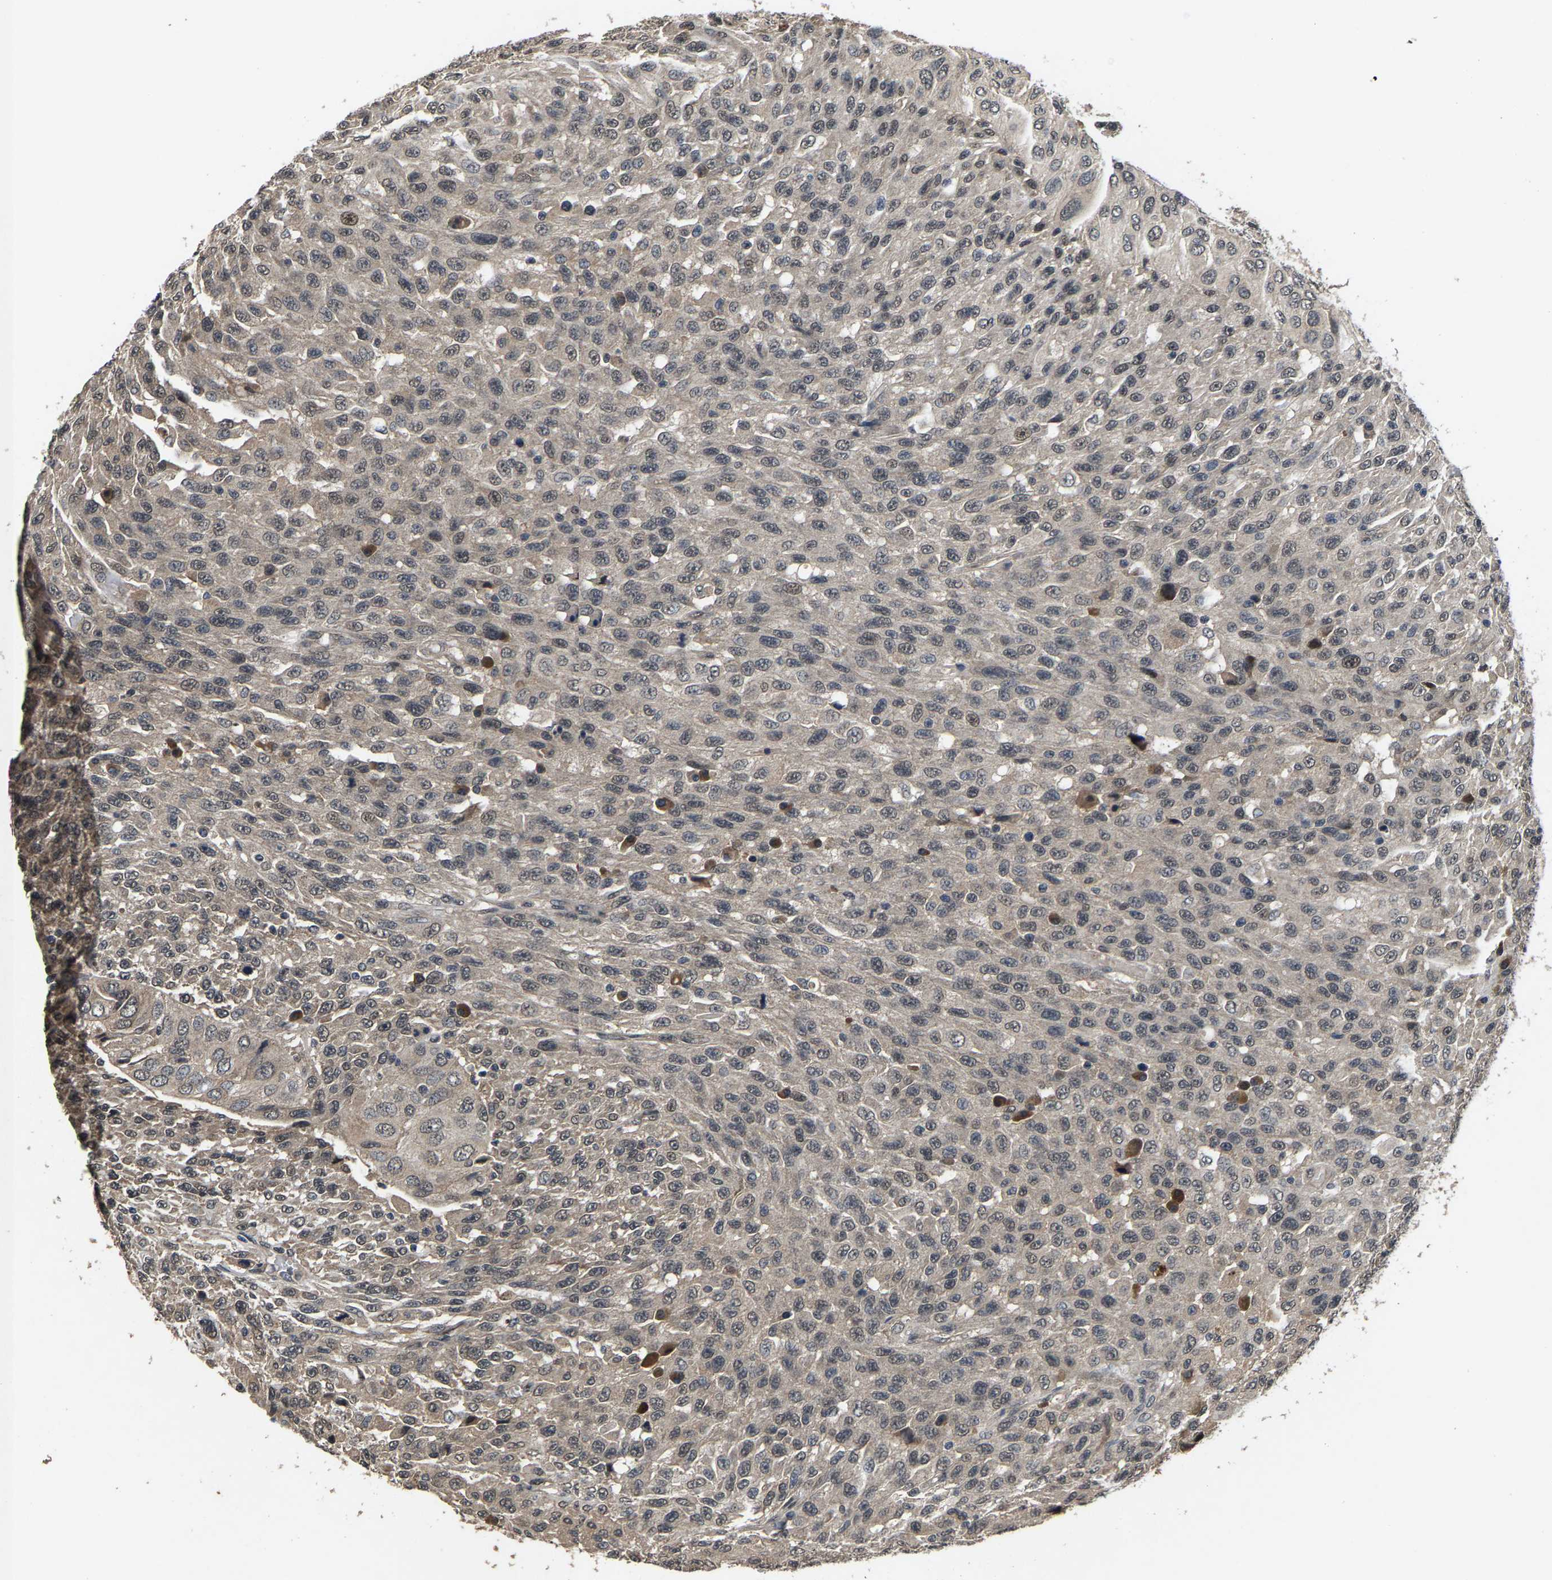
{"staining": {"intensity": "weak", "quantity": "<25%", "location": "nuclear"}, "tissue": "urothelial cancer", "cell_type": "Tumor cells", "image_type": "cancer", "snomed": [{"axis": "morphology", "description": "Urothelial carcinoma, High grade"}, {"axis": "topography", "description": "Urinary bladder"}], "caption": "Immunohistochemistry (IHC) of high-grade urothelial carcinoma displays no staining in tumor cells.", "gene": "HUWE1", "patient": {"sex": "male", "age": 66}}